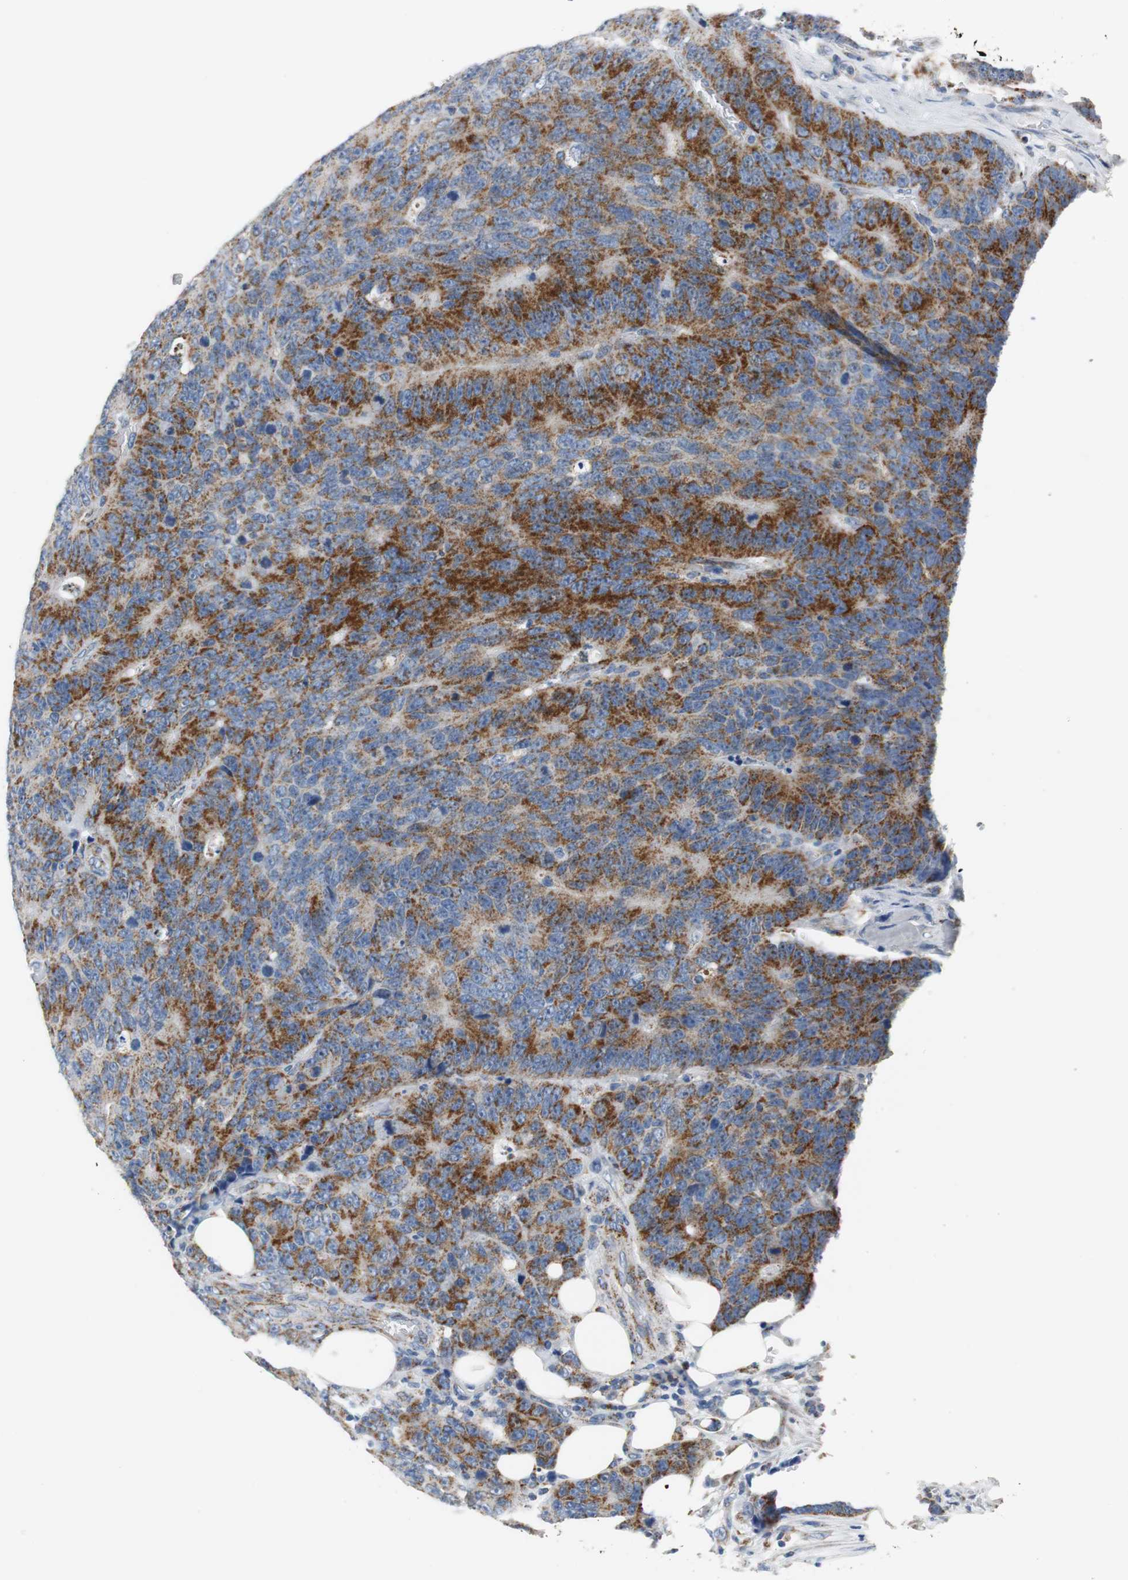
{"staining": {"intensity": "strong", "quantity": ">75%", "location": "cytoplasmic/membranous"}, "tissue": "colorectal cancer", "cell_type": "Tumor cells", "image_type": "cancer", "snomed": [{"axis": "morphology", "description": "Adenocarcinoma, NOS"}, {"axis": "topography", "description": "Colon"}], "caption": "Human colorectal cancer (adenocarcinoma) stained with a brown dye shows strong cytoplasmic/membranous positive expression in about >75% of tumor cells.", "gene": "C1QTNF7", "patient": {"sex": "female", "age": 86}}